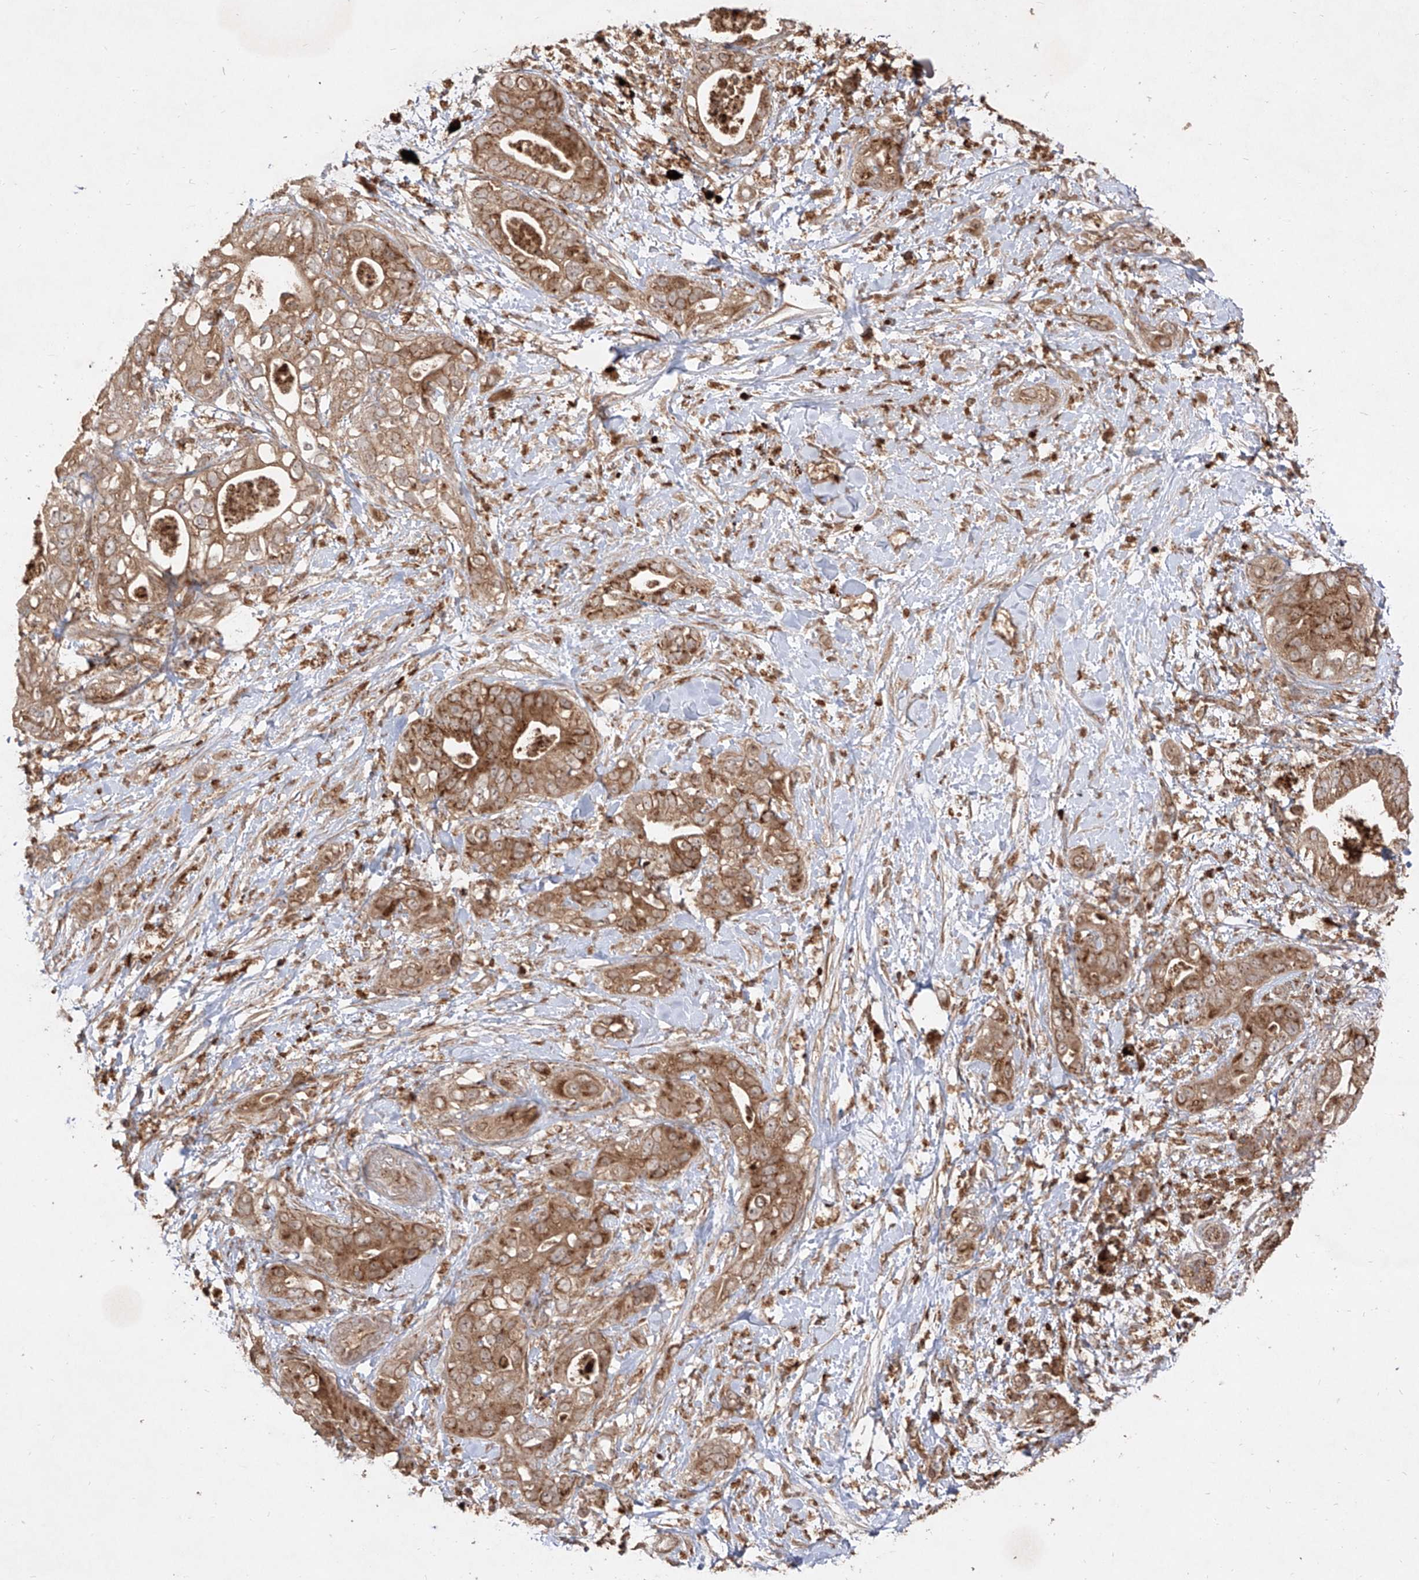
{"staining": {"intensity": "moderate", "quantity": ">75%", "location": "cytoplasmic/membranous"}, "tissue": "pancreatic cancer", "cell_type": "Tumor cells", "image_type": "cancer", "snomed": [{"axis": "morphology", "description": "Adenocarcinoma, NOS"}, {"axis": "topography", "description": "Pancreas"}], "caption": "Tumor cells reveal moderate cytoplasmic/membranous staining in approximately >75% of cells in pancreatic adenocarcinoma. The staining was performed using DAB, with brown indicating positive protein expression. Nuclei are stained blue with hematoxylin.", "gene": "AIM2", "patient": {"sex": "female", "age": 78}}